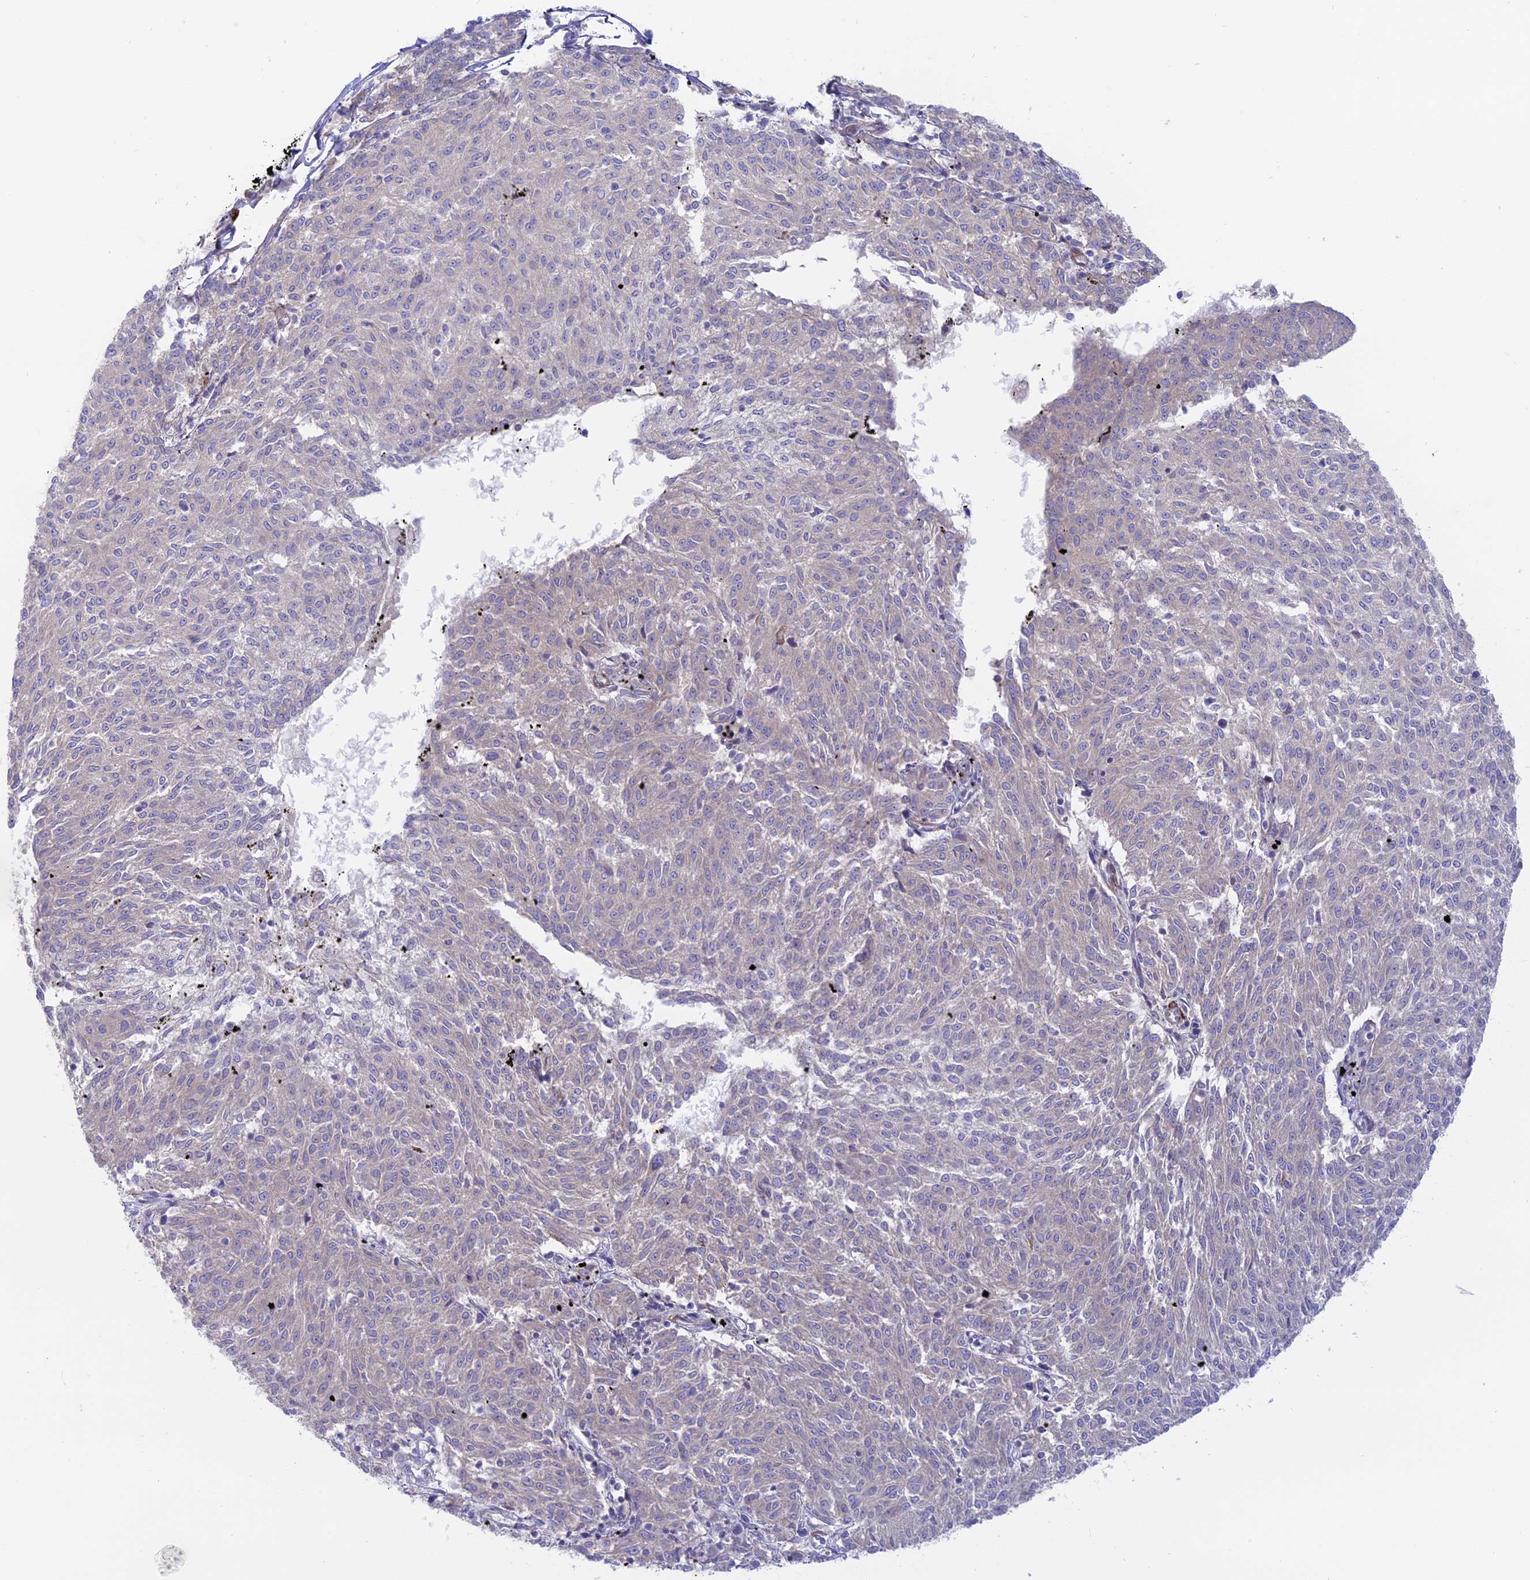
{"staining": {"intensity": "negative", "quantity": "none", "location": "none"}, "tissue": "melanoma", "cell_type": "Tumor cells", "image_type": "cancer", "snomed": [{"axis": "morphology", "description": "Malignant melanoma, NOS"}, {"axis": "topography", "description": "Skin"}], "caption": "Immunohistochemistry of melanoma displays no expression in tumor cells.", "gene": "MYO5B", "patient": {"sex": "female", "age": 72}}